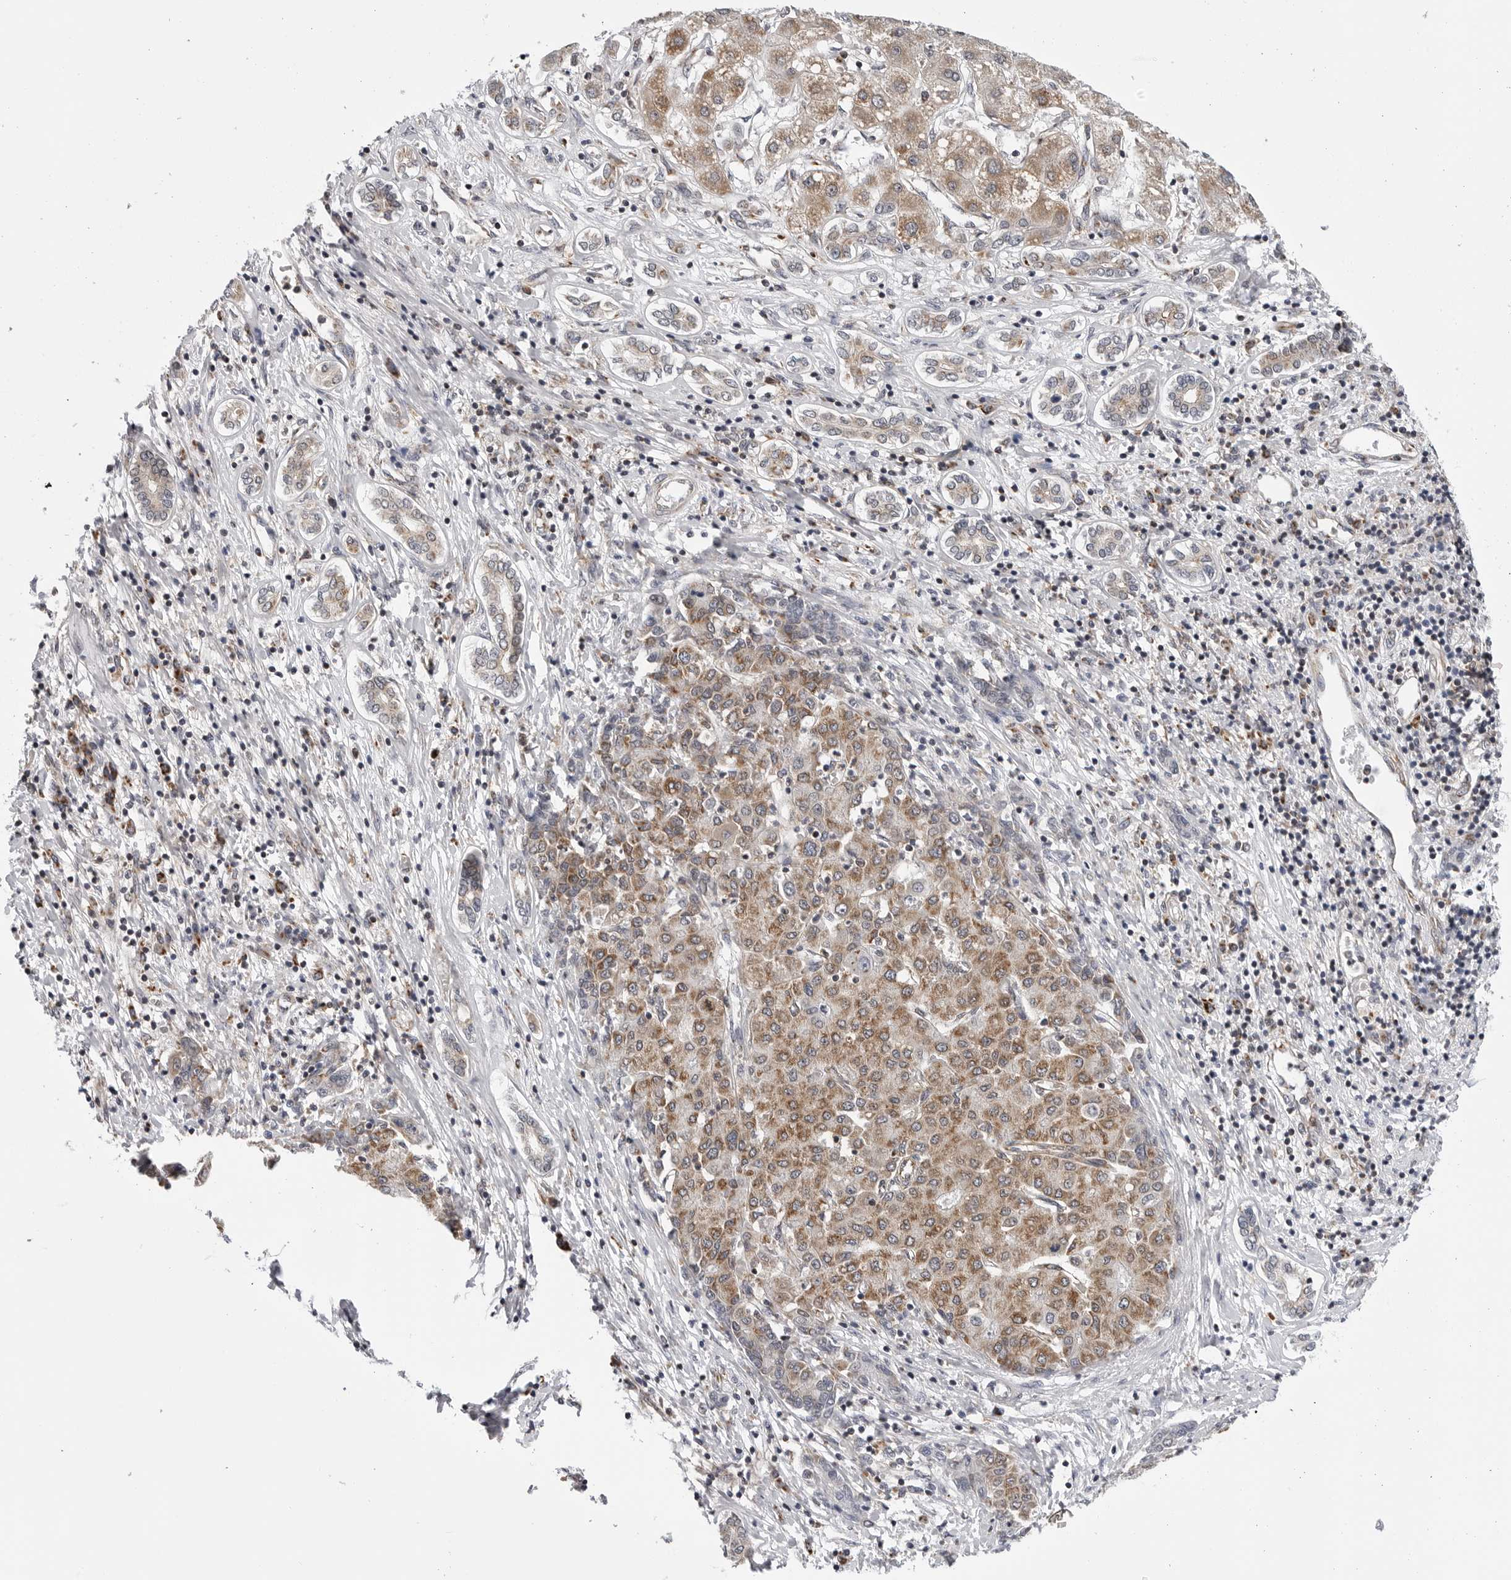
{"staining": {"intensity": "weak", "quantity": ">75%", "location": "cytoplasmic/membranous"}, "tissue": "liver cancer", "cell_type": "Tumor cells", "image_type": "cancer", "snomed": [{"axis": "morphology", "description": "Carcinoma, Hepatocellular, NOS"}, {"axis": "topography", "description": "Liver"}], "caption": "The micrograph demonstrates a brown stain indicating the presence of a protein in the cytoplasmic/membranous of tumor cells in liver cancer (hepatocellular carcinoma).", "gene": "CDK20", "patient": {"sex": "male", "age": 65}}